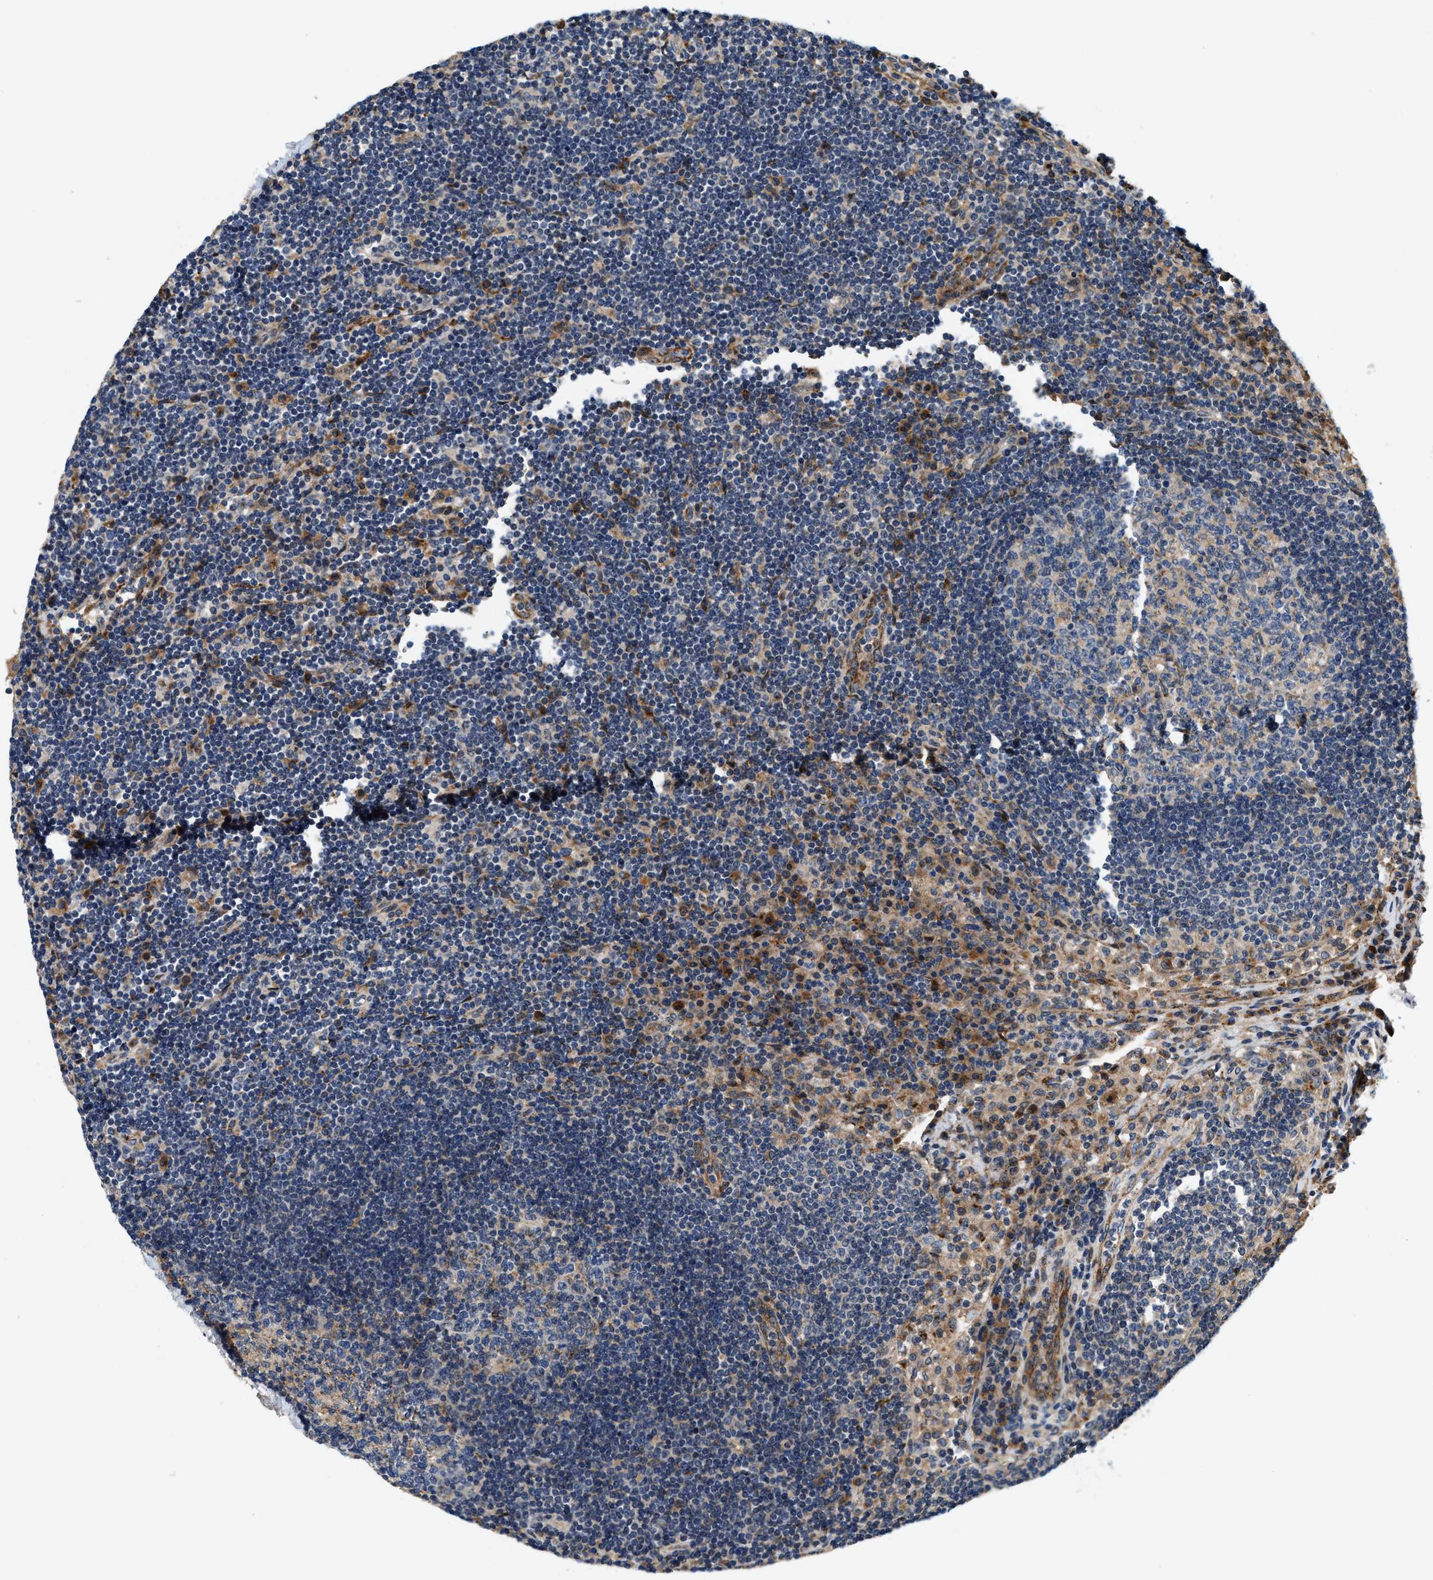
{"staining": {"intensity": "weak", "quantity": "<25%", "location": "cytoplasmic/membranous"}, "tissue": "lymph node", "cell_type": "Germinal center cells", "image_type": "normal", "snomed": [{"axis": "morphology", "description": "Normal tissue, NOS"}, {"axis": "topography", "description": "Lymph node"}], "caption": "This is an IHC image of unremarkable human lymph node. There is no staining in germinal center cells.", "gene": "DUSP10", "patient": {"sex": "female", "age": 53}}